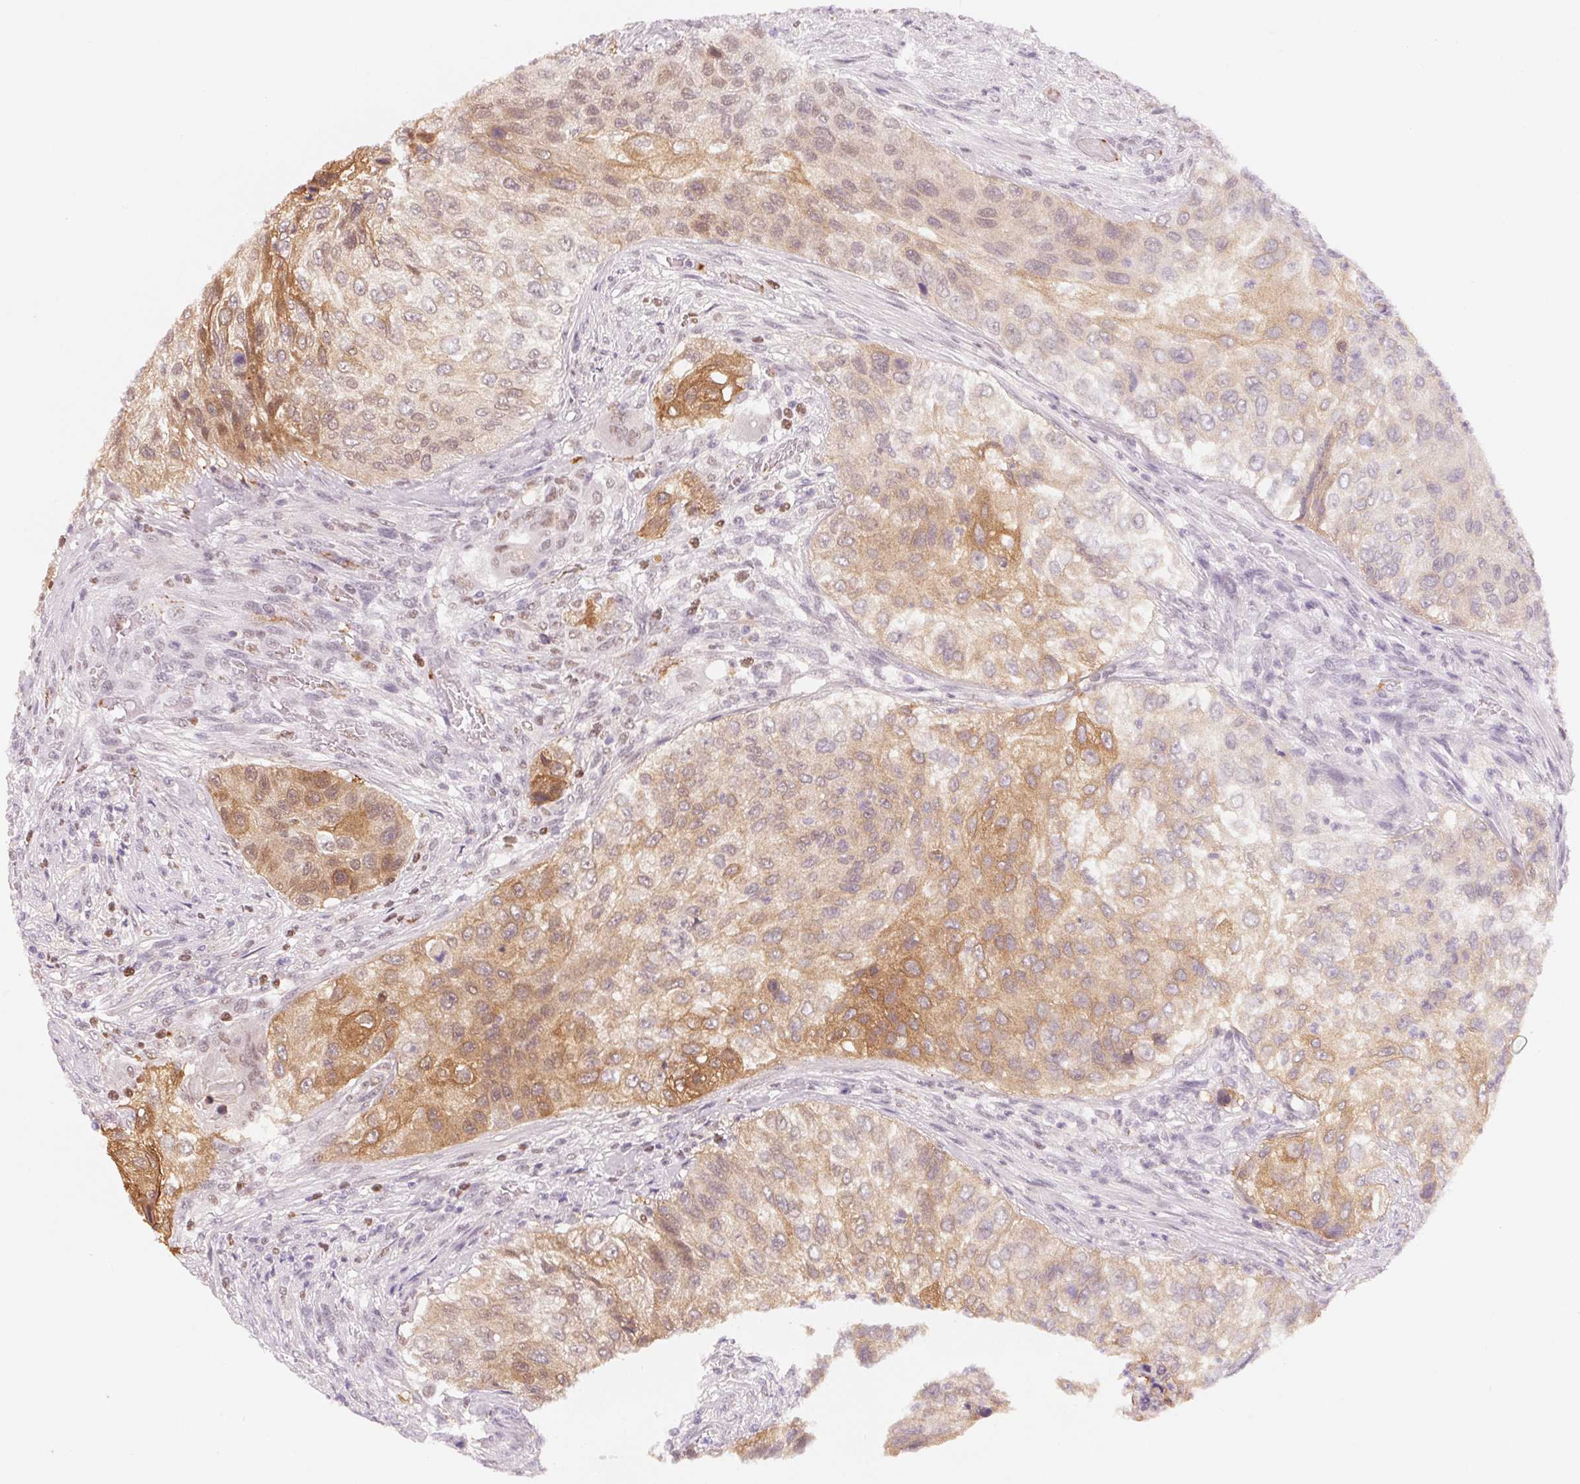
{"staining": {"intensity": "moderate", "quantity": "25%-75%", "location": "cytoplasmic/membranous"}, "tissue": "urothelial cancer", "cell_type": "Tumor cells", "image_type": "cancer", "snomed": [{"axis": "morphology", "description": "Urothelial carcinoma, High grade"}, {"axis": "topography", "description": "Urinary bladder"}], "caption": "Moderate cytoplasmic/membranous positivity is identified in about 25%-75% of tumor cells in urothelial cancer.", "gene": "ARHGAP22", "patient": {"sex": "female", "age": 60}}